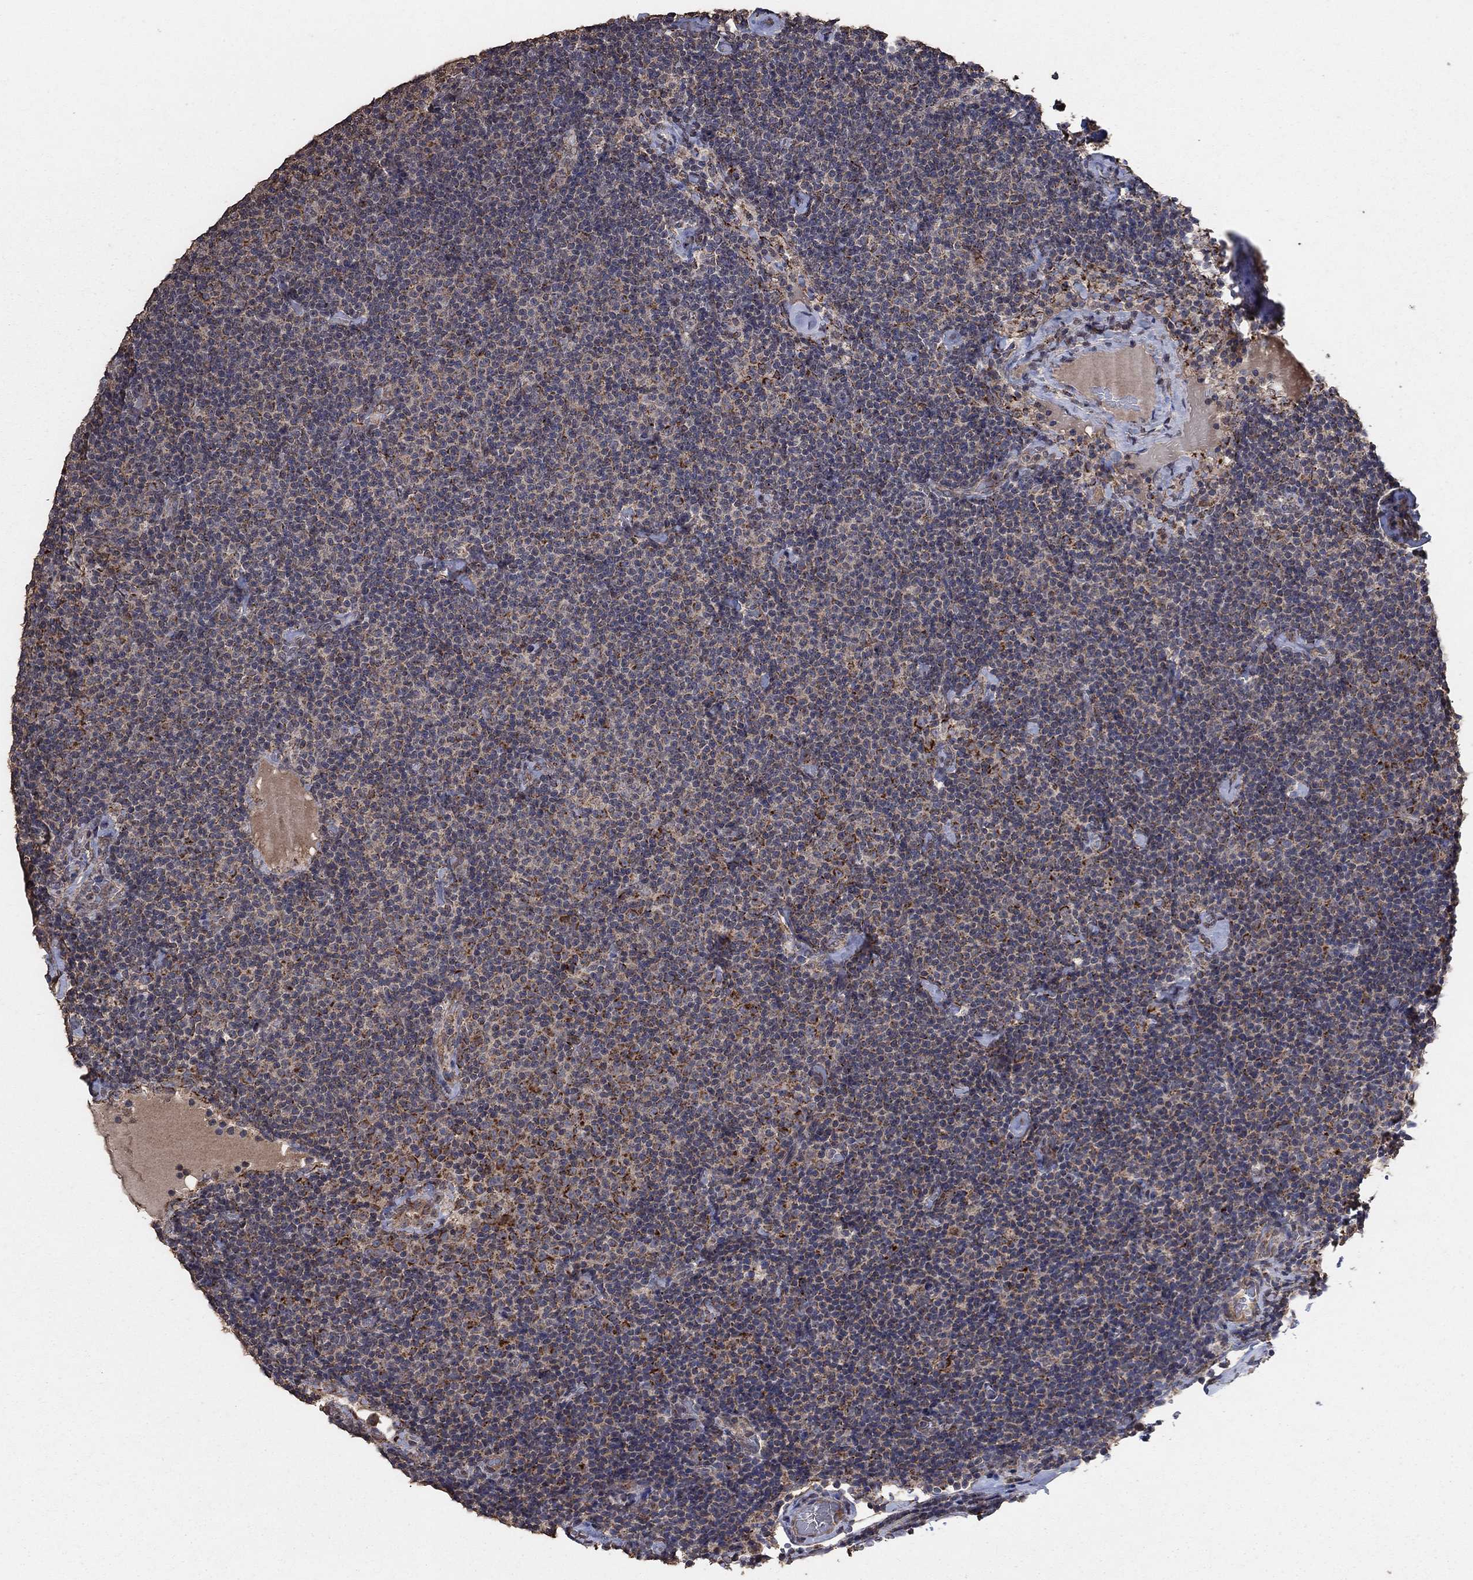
{"staining": {"intensity": "weak", "quantity": ">75%", "location": "cytoplasmic/membranous"}, "tissue": "lymphoma", "cell_type": "Tumor cells", "image_type": "cancer", "snomed": [{"axis": "morphology", "description": "Malignant lymphoma, non-Hodgkin's type, Low grade"}, {"axis": "topography", "description": "Lymph node"}], "caption": "Lymphoma tissue shows weak cytoplasmic/membranous positivity in approximately >75% of tumor cells, visualized by immunohistochemistry. (DAB (3,3'-diaminobenzidine) = brown stain, brightfield microscopy at high magnification).", "gene": "MRPS24", "patient": {"sex": "male", "age": 81}}